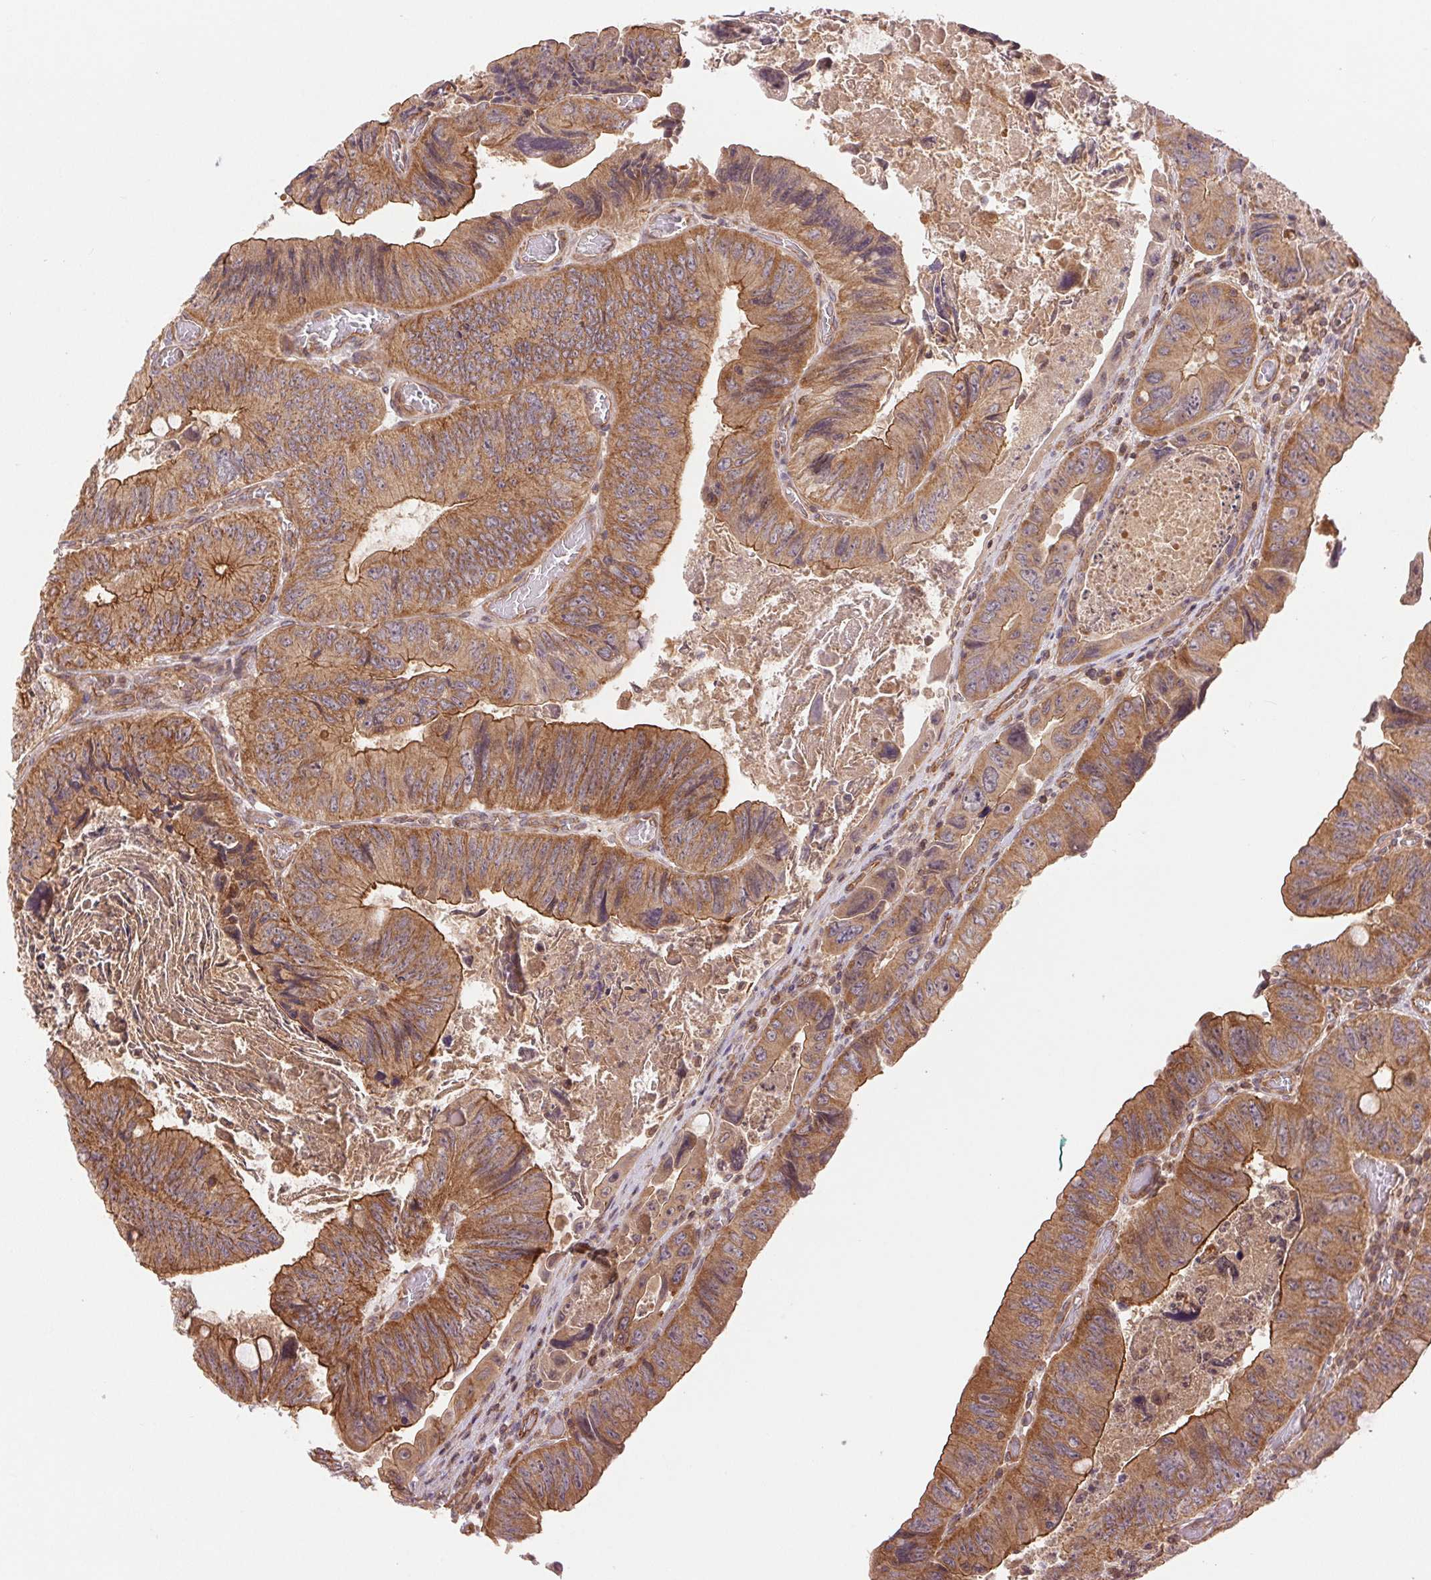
{"staining": {"intensity": "moderate", "quantity": ">75%", "location": "cytoplasmic/membranous"}, "tissue": "colorectal cancer", "cell_type": "Tumor cells", "image_type": "cancer", "snomed": [{"axis": "morphology", "description": "Adenocarcinoma, NOS"}, {"axis": "topography", "description": "Colon"}], "caption": "The photomicrograph reveals staining of colorectal cancer (adenocarcinoma), revealing moderate cytoplasmic/membranous protein expression (brown color) within tumor cells.", "gene": "STARD7", "patient": {"sex": "female", "age": 84}}